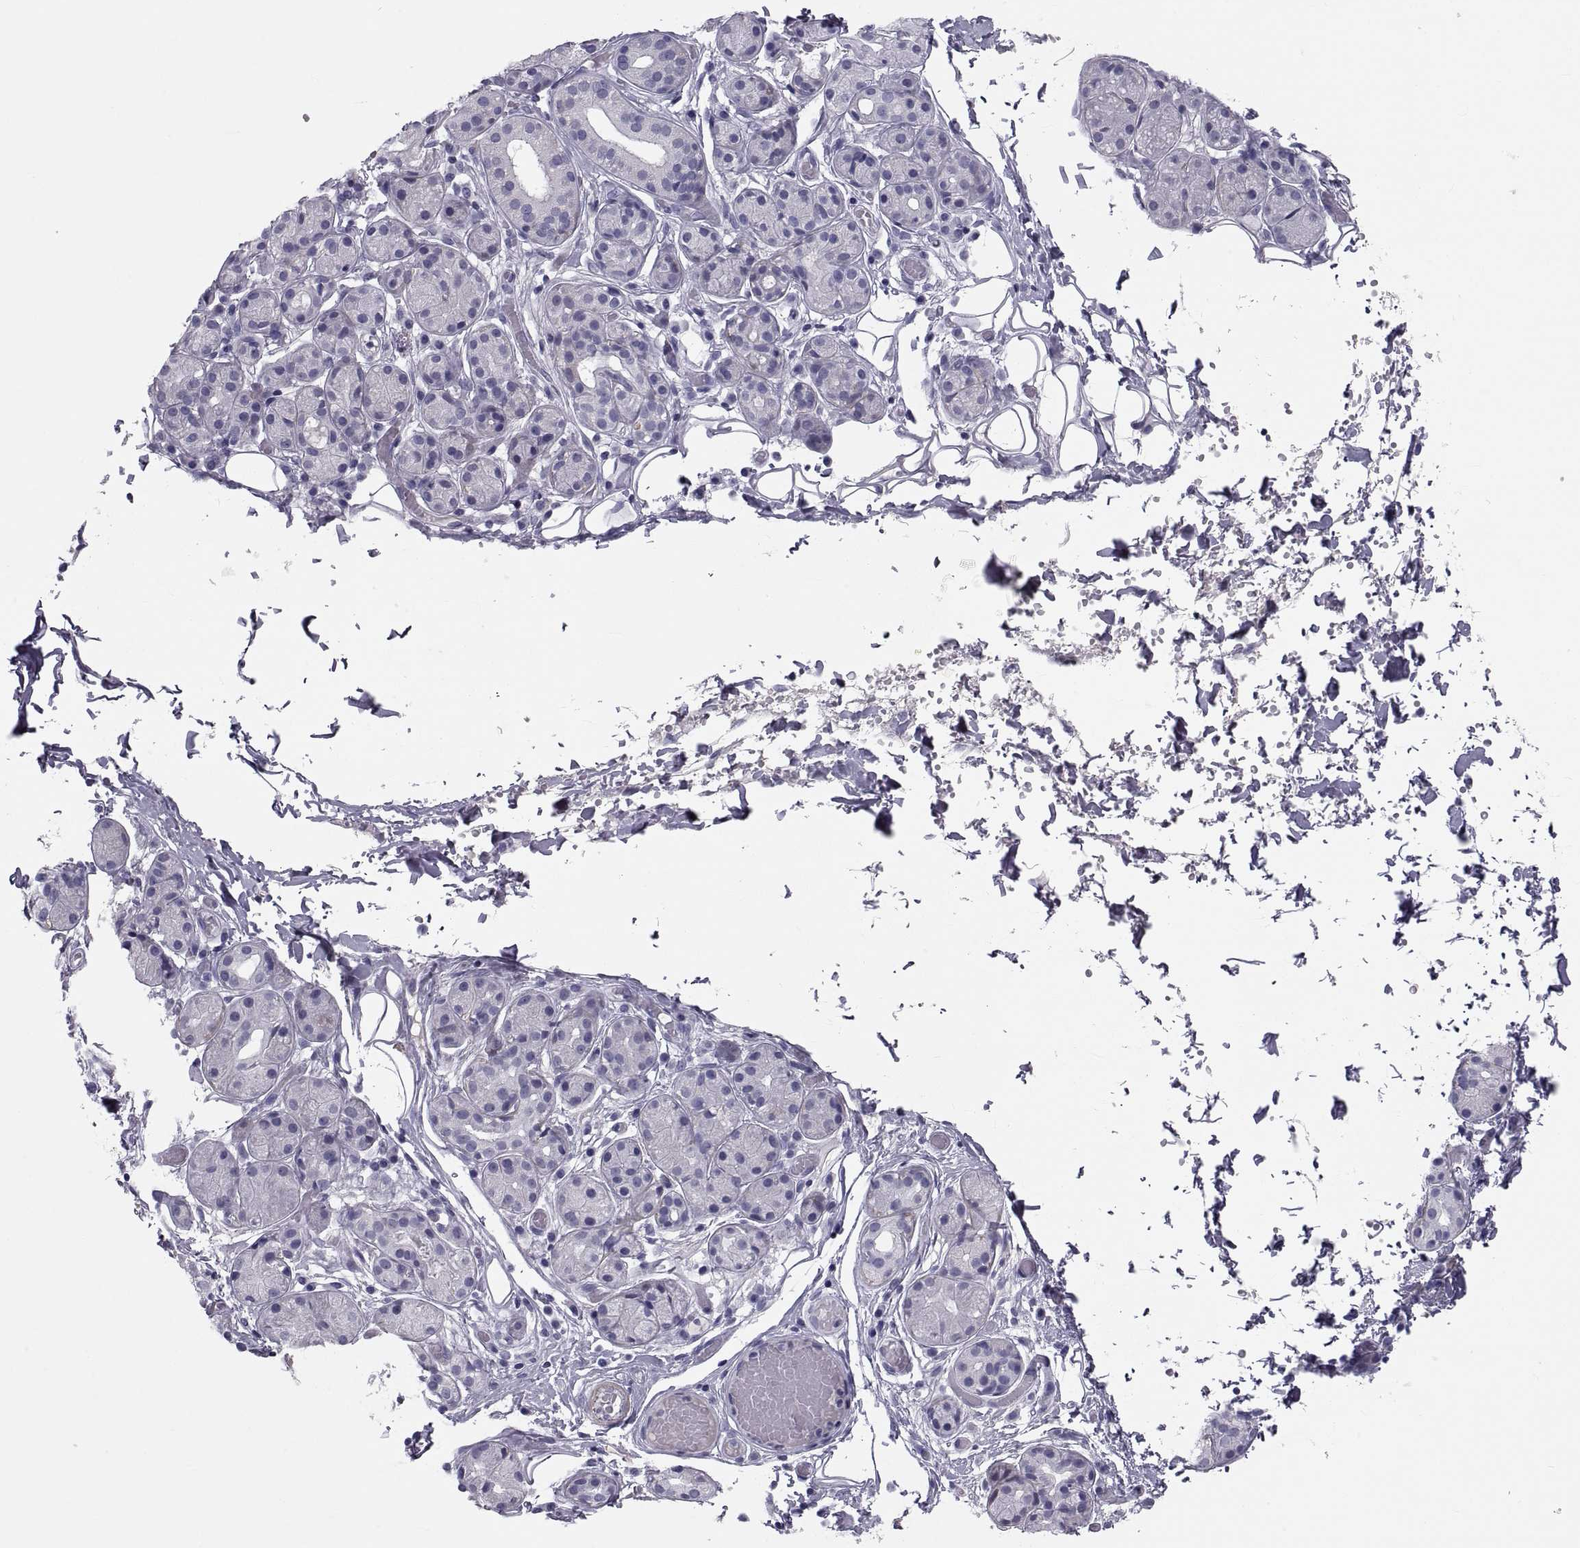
{"staining": {"intensity": "negative", "quantity": "none", "location": "none"}, "tissue": "salivary gland", "cell_type": "Glandular cells", "image_type": "normal", "snomed": [{"axis": "morphology", "description": "Normal tissue, NOS"}, {"axis": "topography", "description": "Salivary gland"}, {"axis": "topography", "description": "Peripheral nerve tissue"}], "caption": "This is an immunohistochemistry micrograph of normal salivary gland. There is no expression in glandular cells.", "gene": "PDZRN4", "patient": {"sex": "male", "age": 71}}